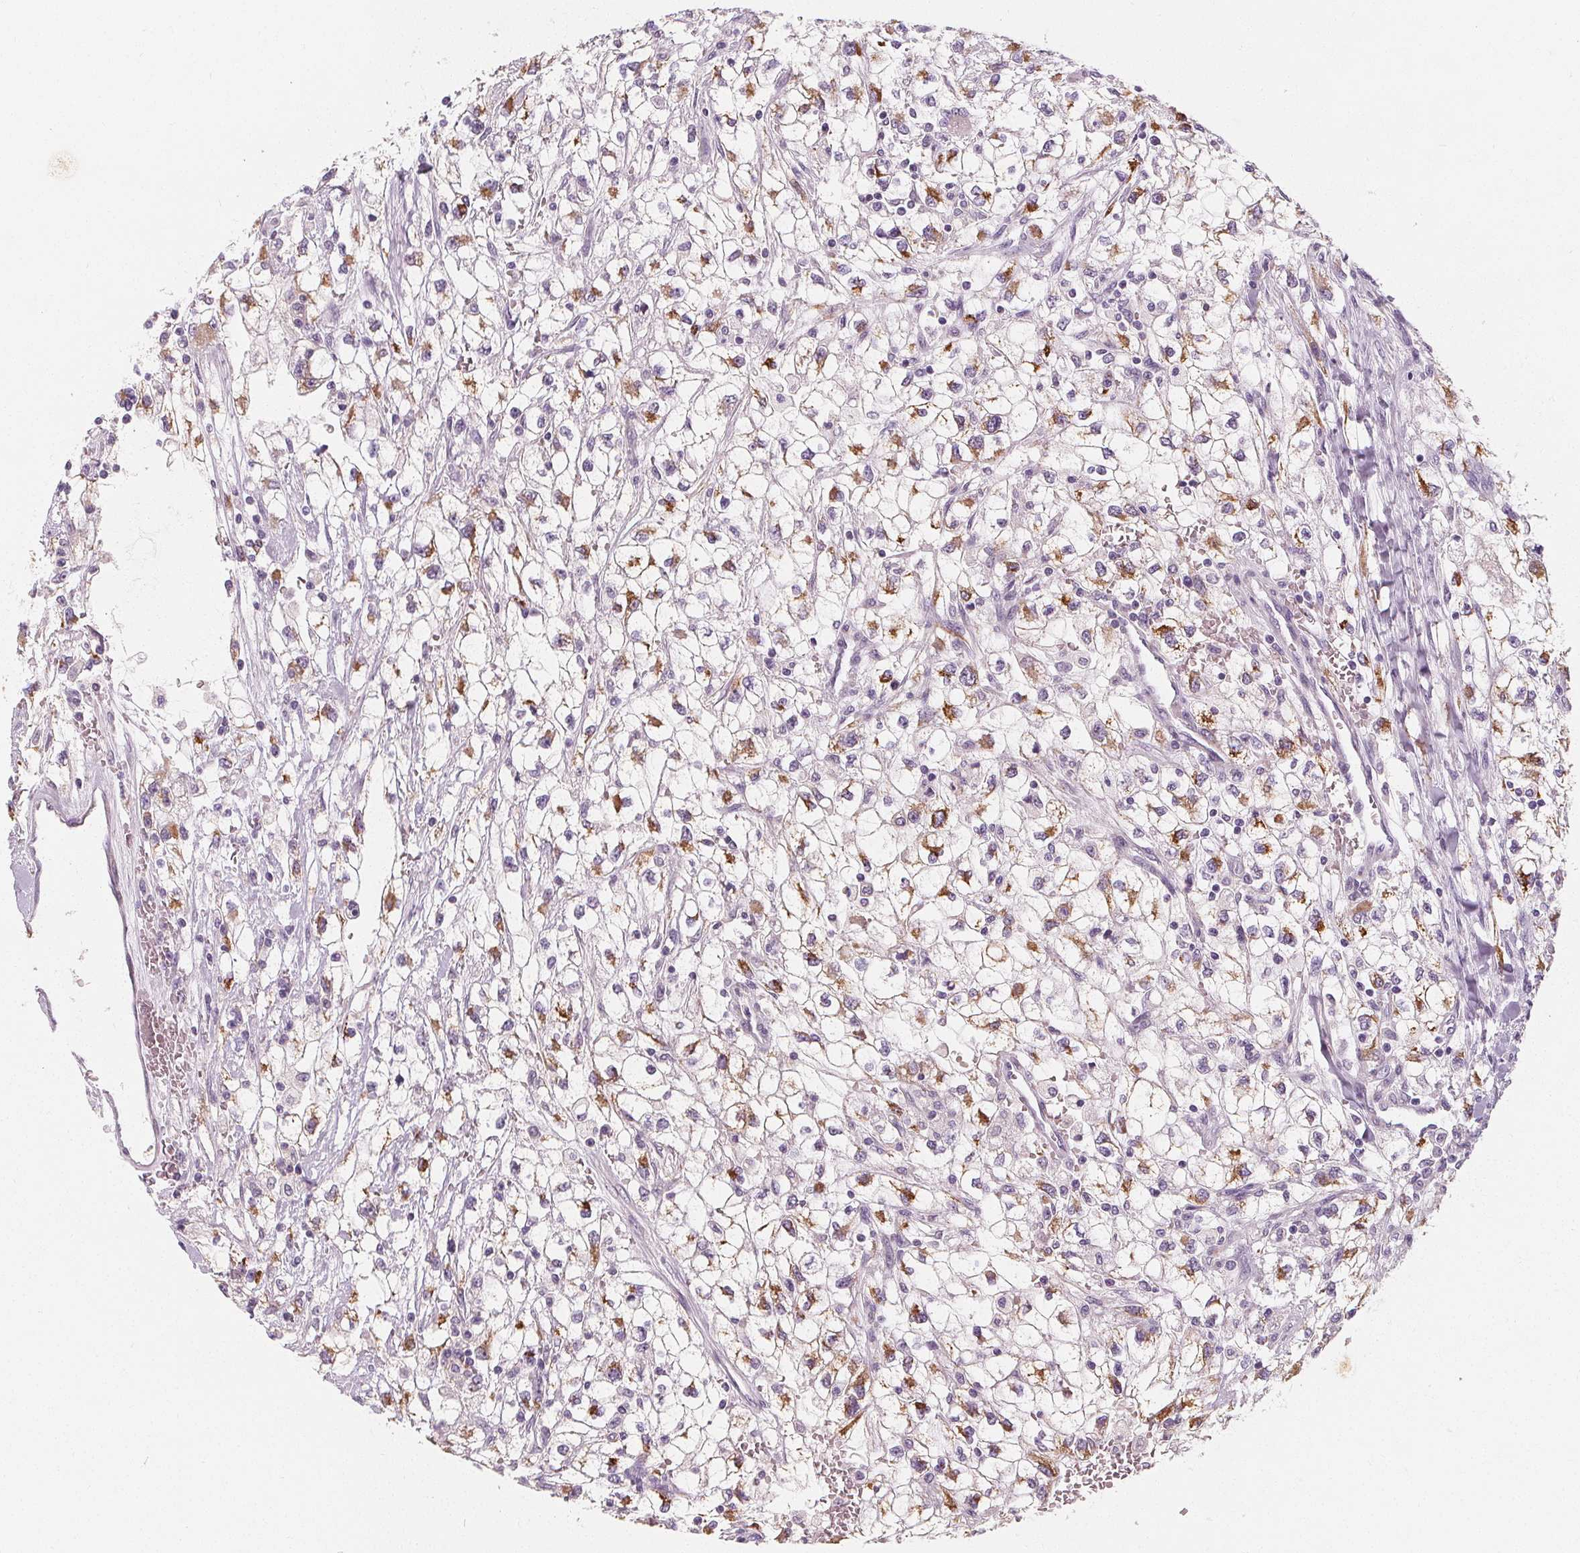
{"staining": {"intensity": "moderate", "quantity": "25%-75%", "location": "cytoplasmic/membranous"}, "tissue": "renal cancer", "cell_type": "Tumor cells", "image_type": "cancer", "snomed": [{"axis": "morphology", "description": "Adenocarcinoma, NOS"}, {"axis": "topography", "description": "Kidney"}], "caption": "Renal adenocarcinoma was stained to show a protein in brown. There is medium levels of moderate cytoplasmic/membranous expression in approximately 25%-75% of tumor cells.", "gene": "DBX2", "patient": {"sex": "male", "age": 59}}